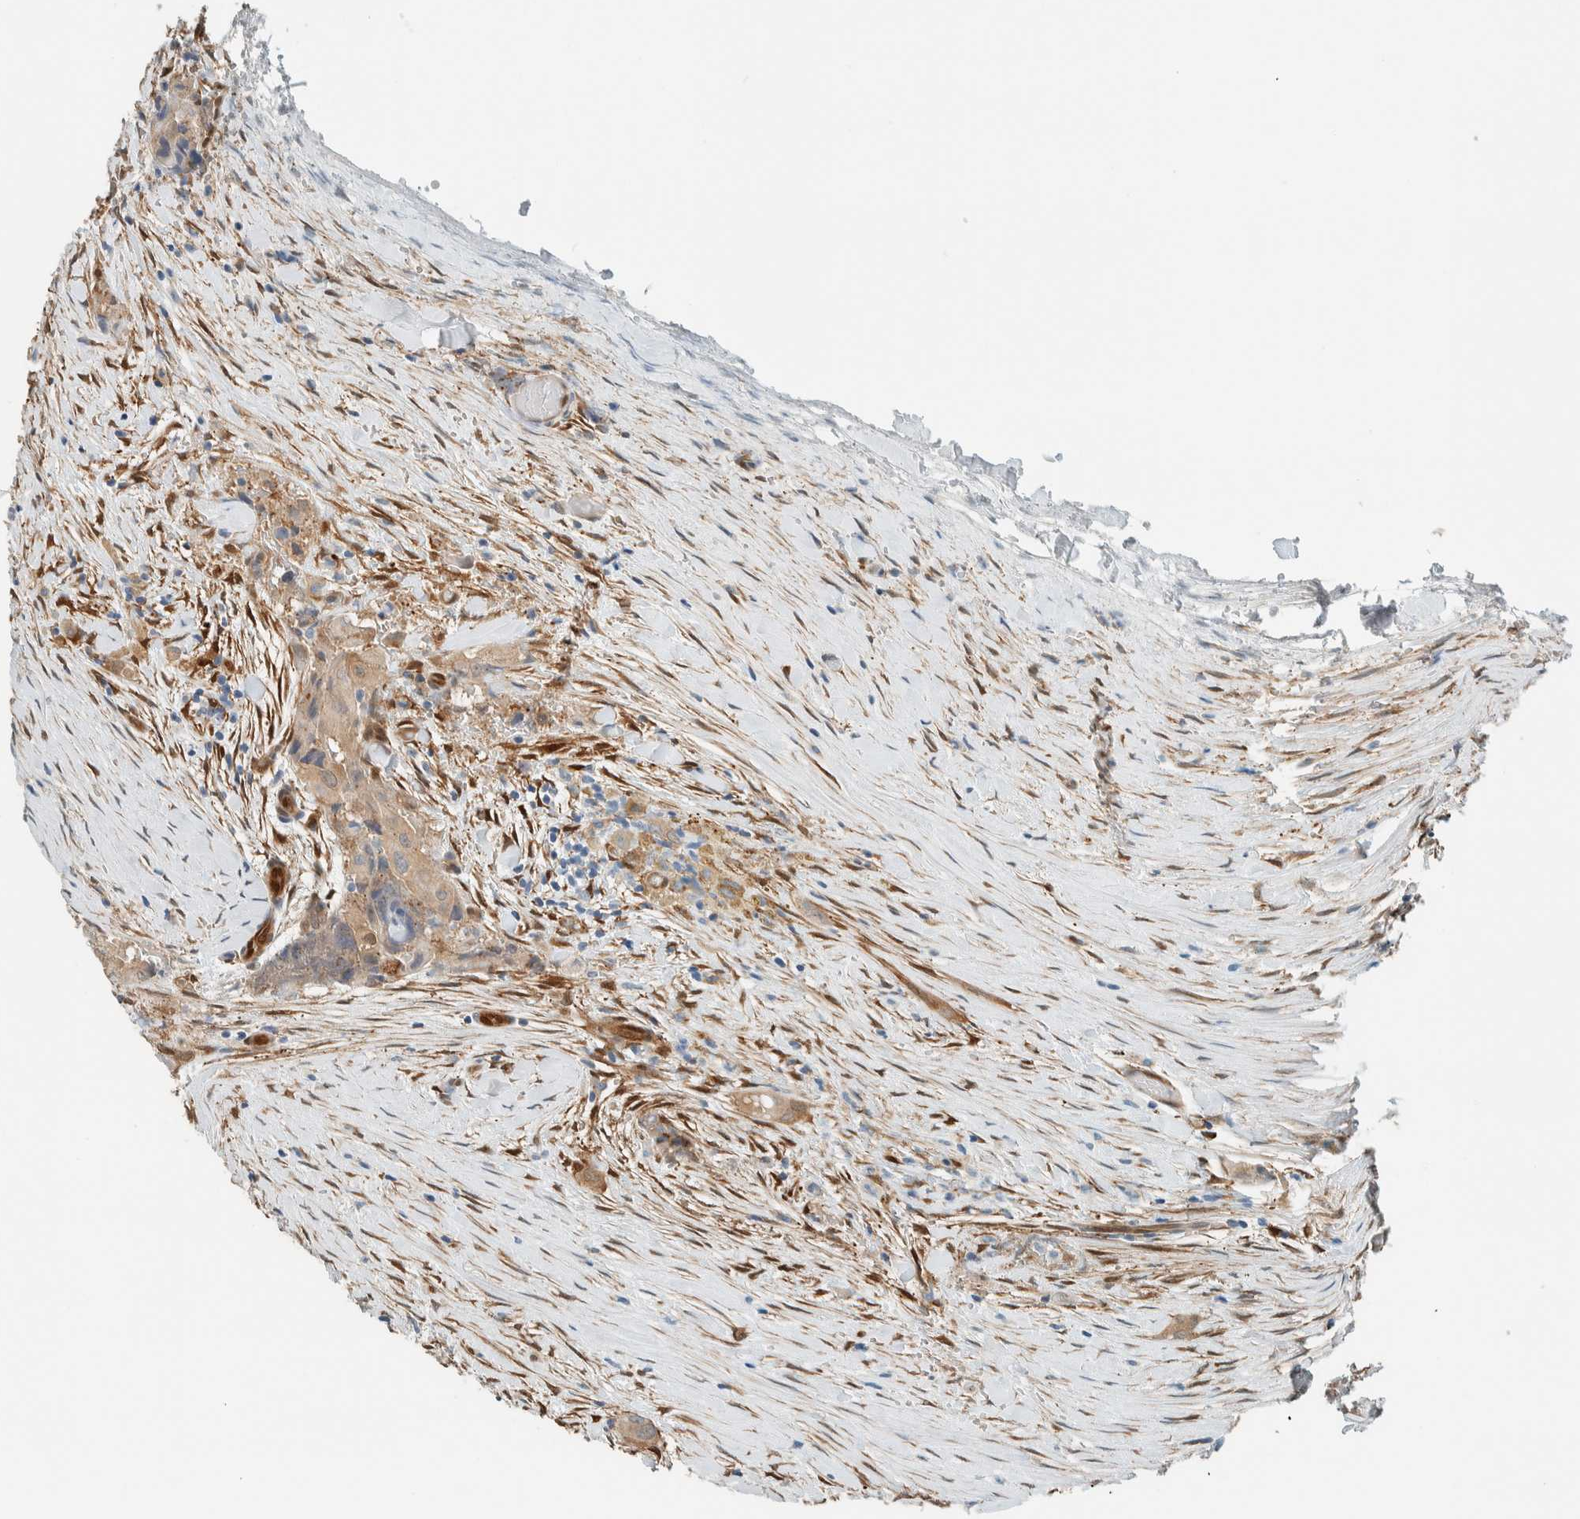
{"staining": {"intensity": "moderate", "quantity": "25%-75%", "location": "cytoplasmic/membranous,nuclear"}, "tissue": "thyroid cancer", "cell_type": "Tumor cells", "image_type": "cancer", "snomed": [{"axis": "morphology", "description": "Papillary adenocarcinoma, NOS"}, {"axis": "topography", "description": "Thyroid gland"}], "caption": "Protein staining reveals moderate cytoplasmic/membranous and nuclear expression in approximately 25%-75% of tumor cells in thyroid cancer.", "gene": "NXN", "patient": {"sex": "female", "age": 59}}